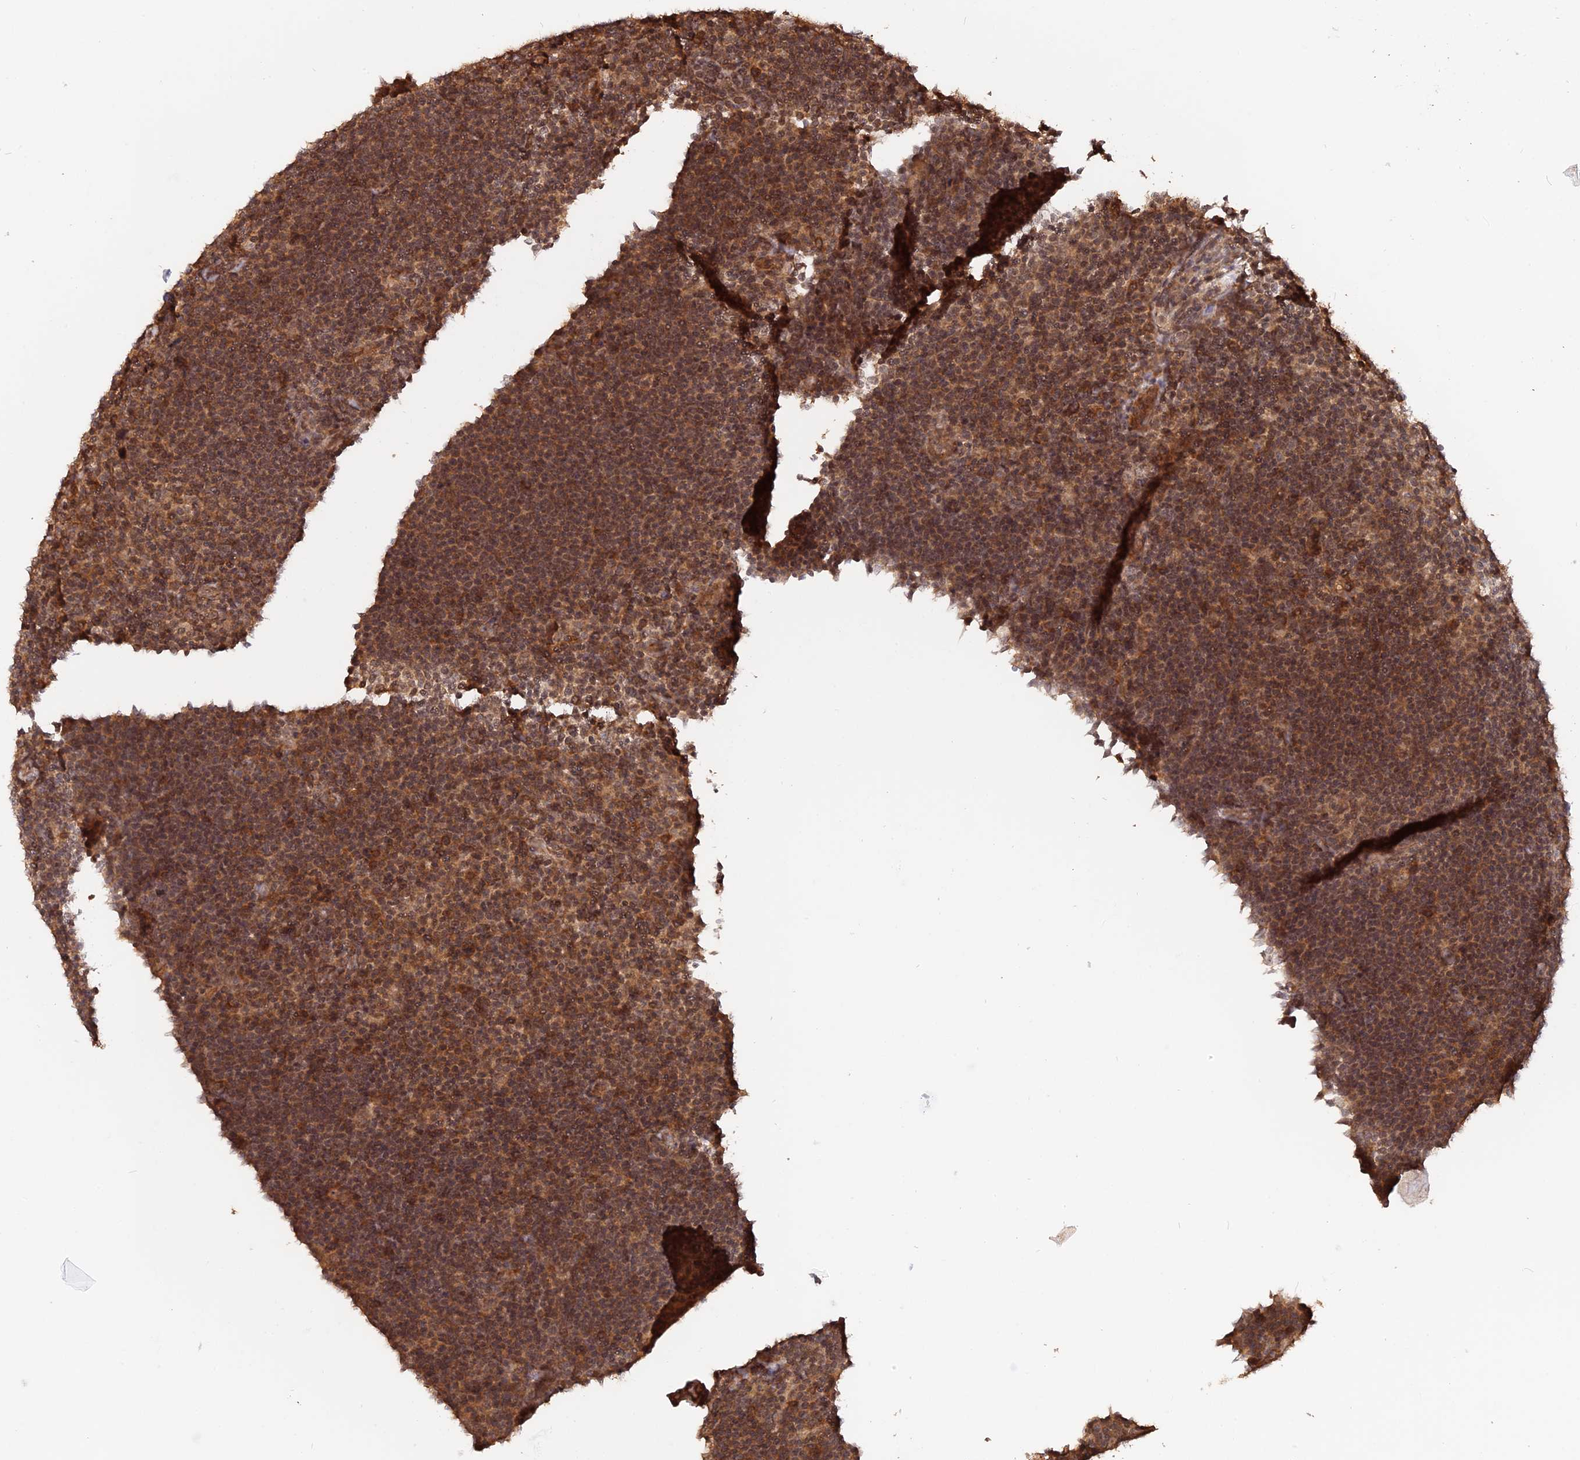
{"staining": {"intensity": "moderate", "quantity": ">75%", "location": "cytoplasmic/membranous"}, "tissue": "lymphoma", "cell_type": "Tumor cells", "image_type": "cancer", "snomed": [{"axis": "morphology", "description": "Hodgkin's disease, NOS"}, {"axis": "topography", "description": "Lymph node"}], "caption": "Immunohistochemical staining of Hodgkin's disease reveals medium levels of moderate cytoplasmic/membranous staining in approximately >75% of tumor cells. Using DAB (3,3'-diaminobenzidine) (brown) and hematoxylin (blue) stains, captured at high magnification using brightfield microscopy.", "gene": "CCDC174", "patient": {"sex": "female", "age": 57}}